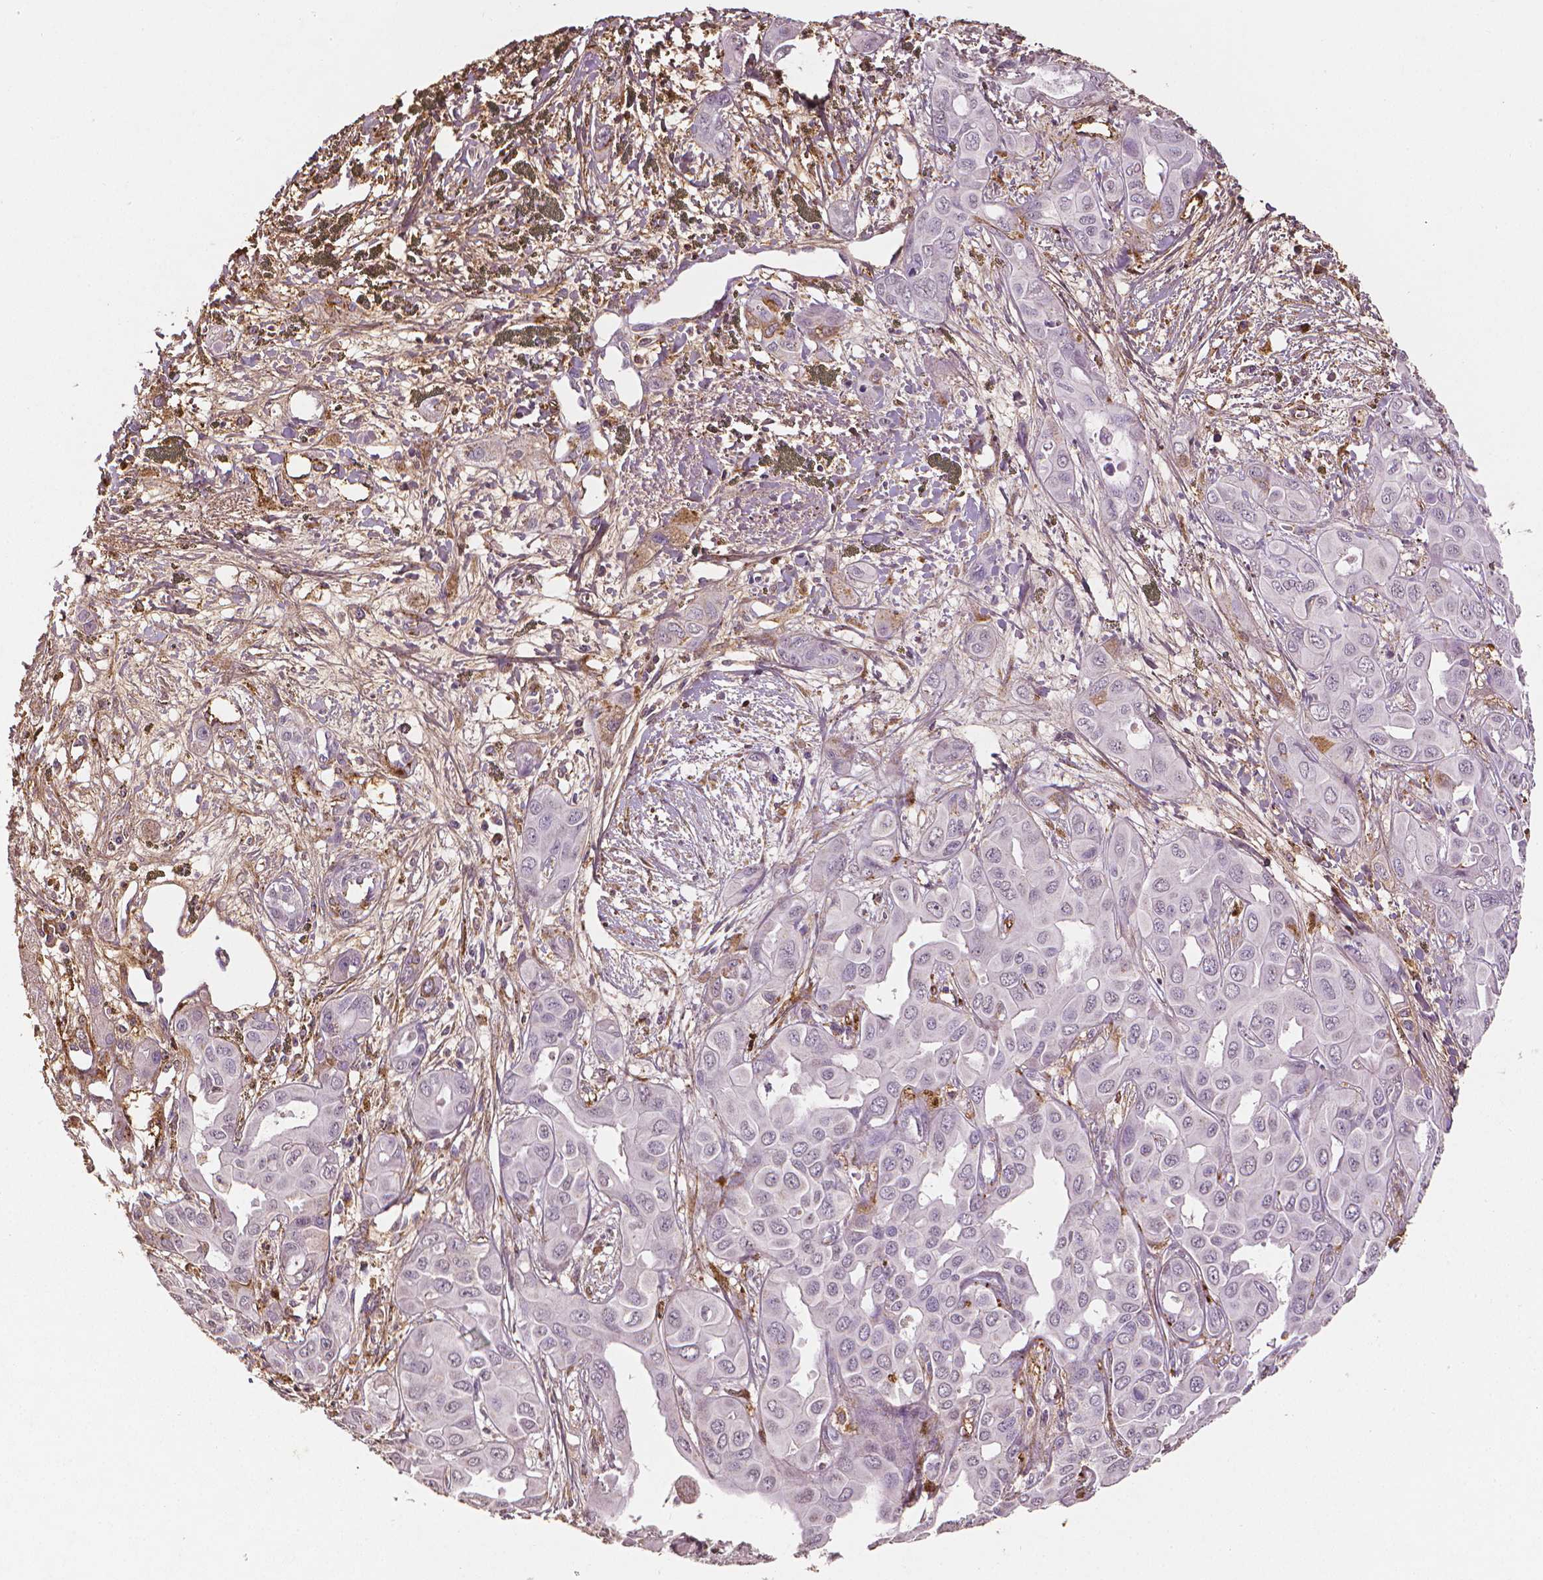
{"staining": {"intensity": "negative", "quantity": "none", "location": "none"}, "tissue": "liver cancer", "cell_type": "Tumor cells", "image_type": "cancer", "snomed": [{"axis": "morphology", "description": "Cholangiocarcinoma"}, {"axis": "topography", "description": "Liver"}], "caption": "DAB immunohistochemical staining of human liver cancer (cholangiocarcinoma) exhibits no significant positivity in tumor cells.", "gene": "DCN", "patient": {"sex": "female", "age": 60}}